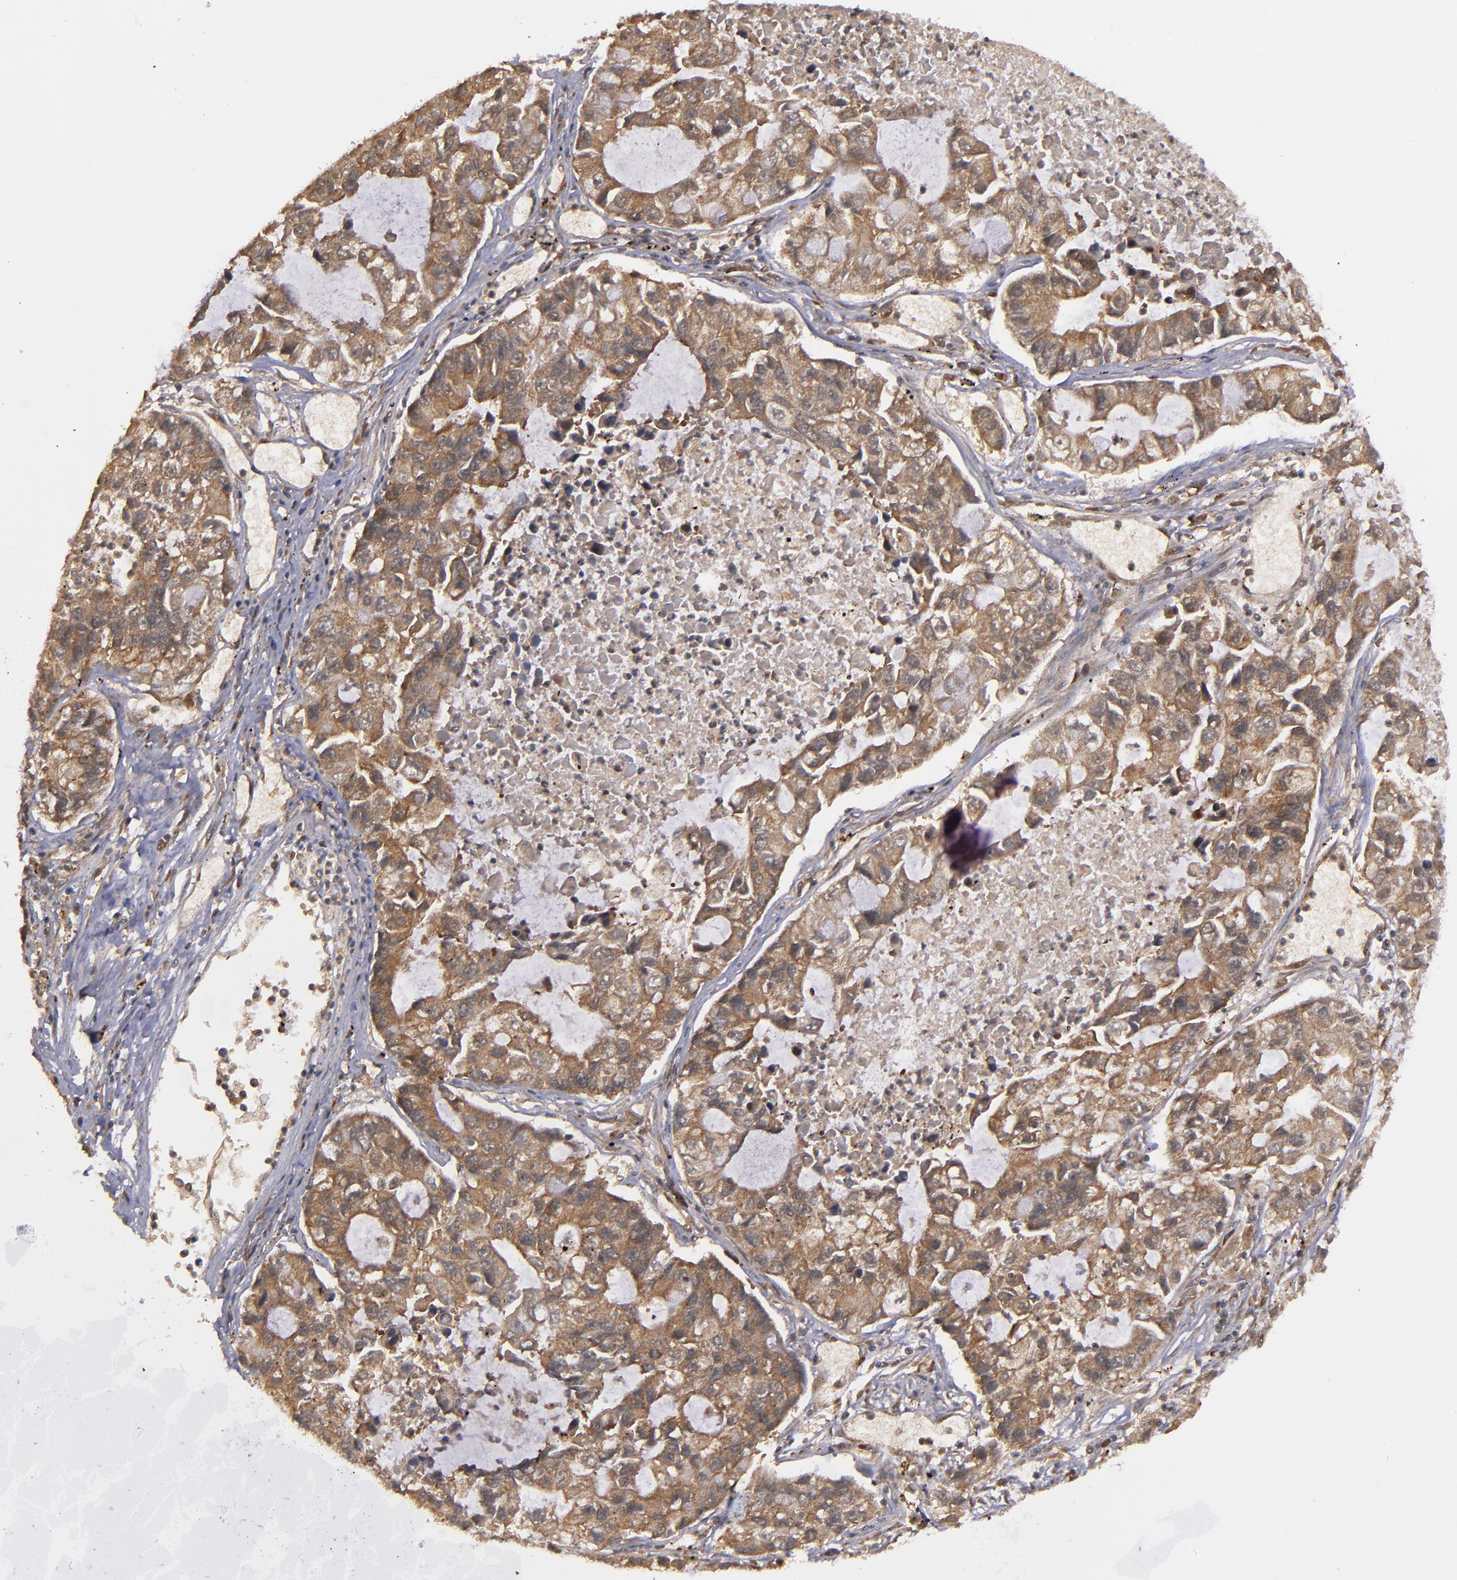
{"staining": {"intensity": "moderate", "quantity": ">75%", "location": "cytoplasmic/membranous"}, "tissue": "lung cancer", "cell_type": "Tumor cells", "image_type": "cancer", "snomed": [{"axis": "morphology", "description": "Adenocarcinoma, NOS"}, {"axis": "topography", "description": "Lung"}], "caption": "Brown immunohistochemical staining in lung cancer shows moderate cytoplasmic/membranous expression in about >75% of tumor cells.", "gene": "BDKRB1", "patient": {"sex": "female", "age": 51}}